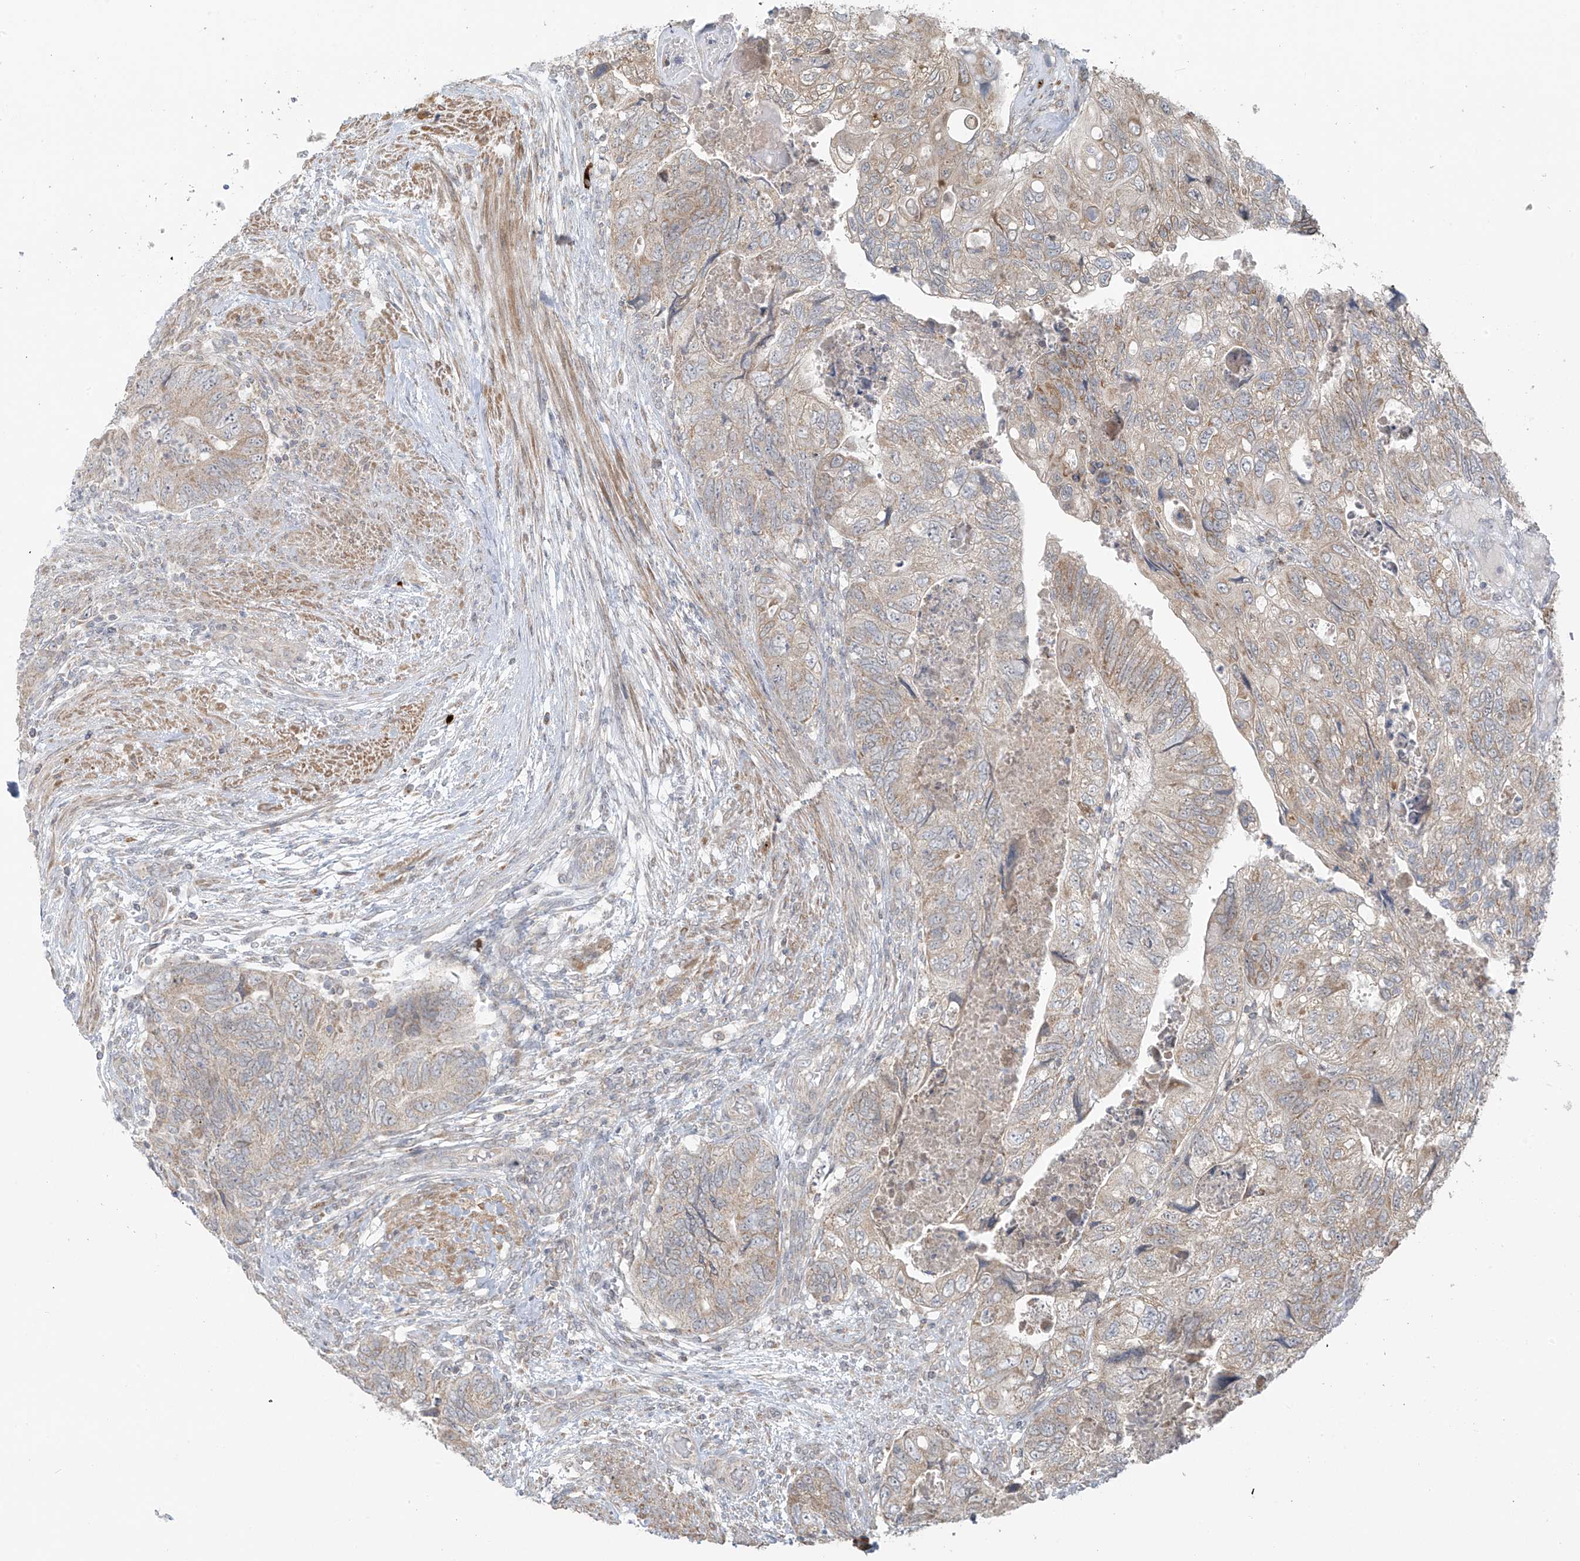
{"staining": {"intensity": "weak", "quantity": "25%-75%", "location": "cytoplasmic/membranous"}, "tissue": "colorectal cancer", "cell_type": "Tumor cells", "image_type": "cancer", "snomed": [{"axis": "morphology", "description": "Adenocarcinoma, NOS"}, {"axis": "topography", "description": "Rectum"}], "caption": "Colorectal cancer stained for a protein exhibits weak cytoplasmic/membranous positivity in tumor cells.", "gene": "HDDC2", "patient": {"sex": "male", "age": 63}}